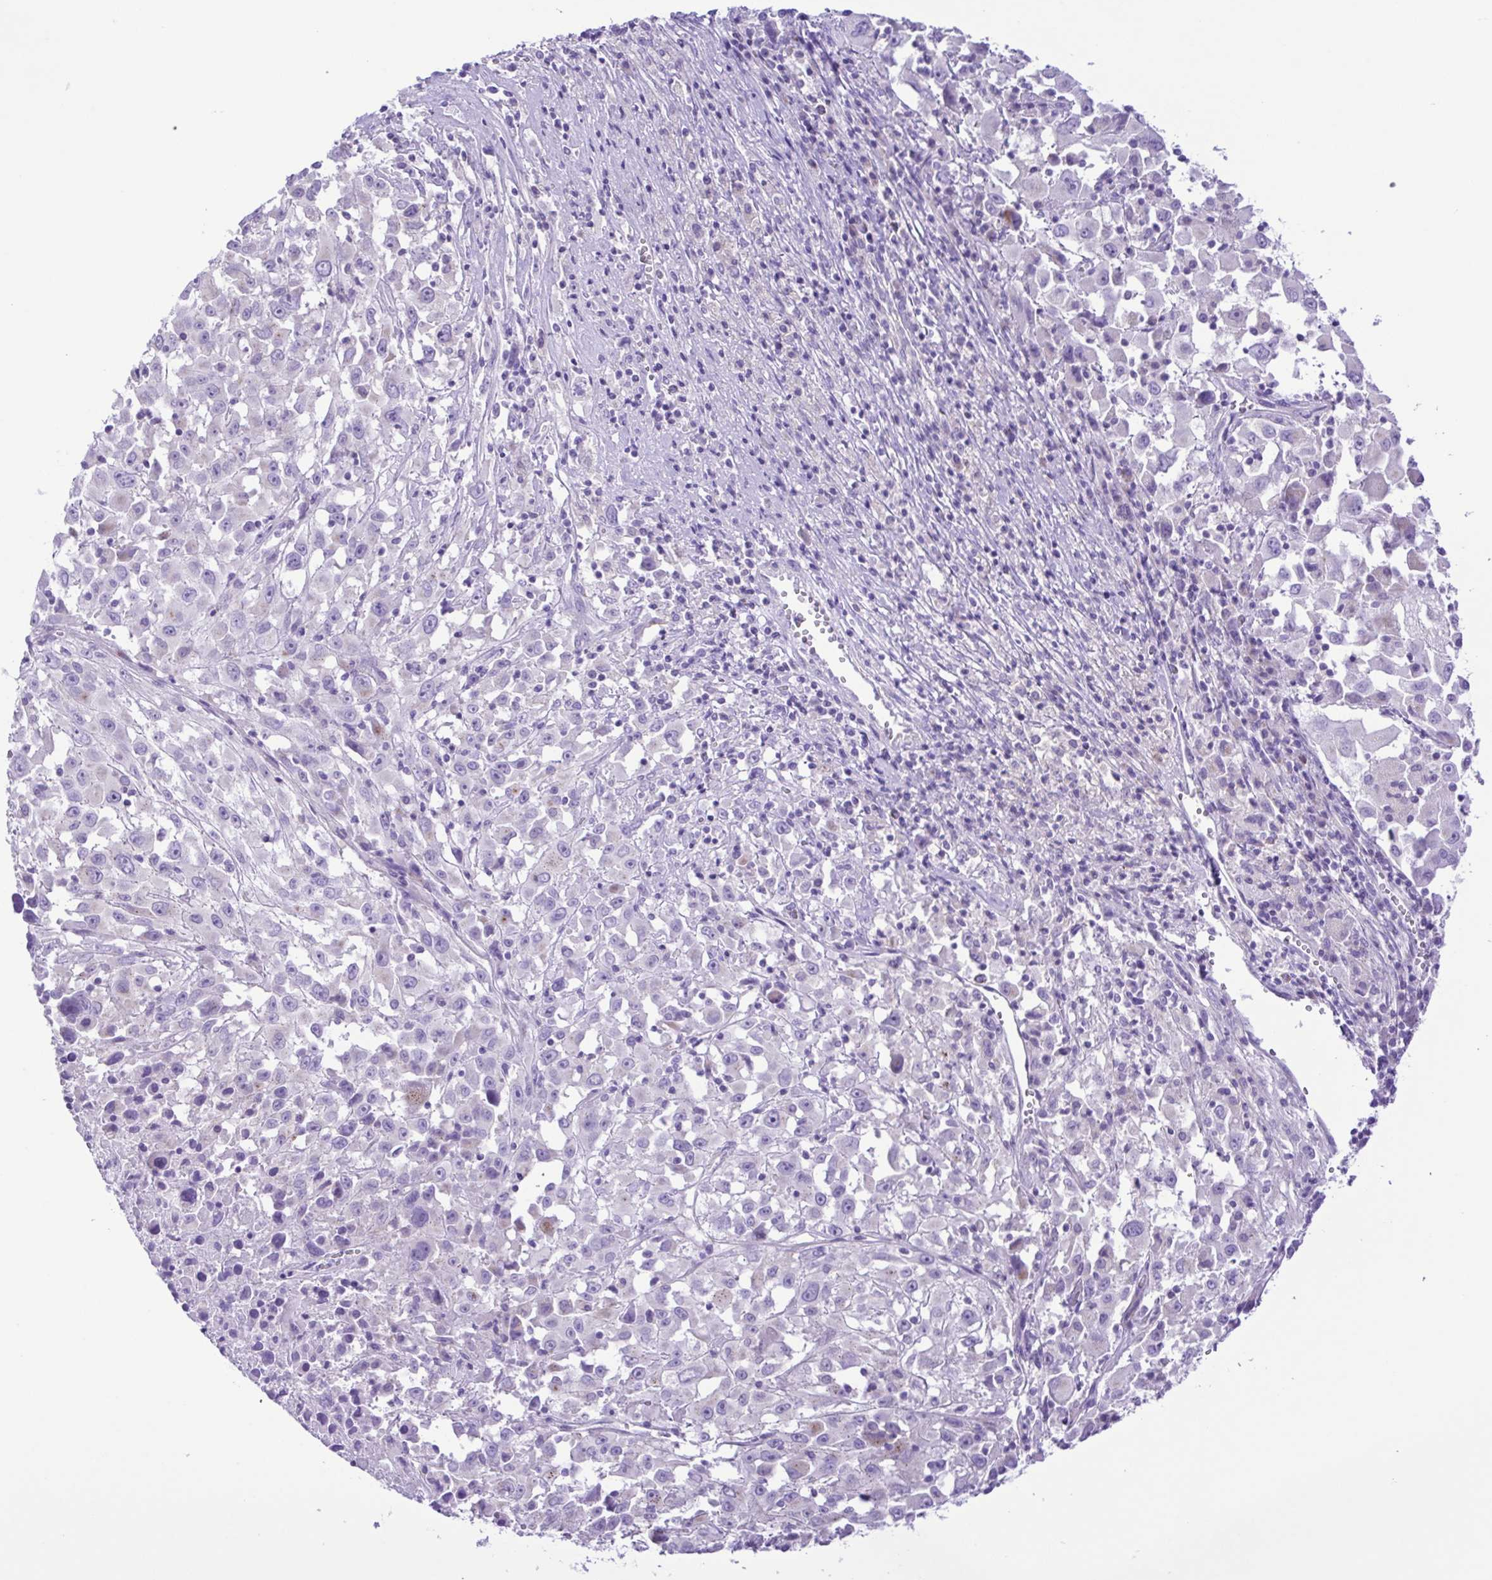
{"staining": {"intensity": "negative", "quantity": "none", "location": "none"}, "tissue": "melanoma", "cell_type": "Tumor cells", "image_type": "cancer", "snomed": [{"axis": "morphology", "description": "Malignant melanoma, Metastatic site"}, {"axis": "topography", "description": "Soft tissue"}], "caption": "Image shows no protein positivity in tumor cells of malignant melanoma (metastatic site) tissue. (Immunohistochemistry, brightfield microscopy, high magnification).", "gene": "SYT1", "patient": {"sex": "male", "age": 50}}